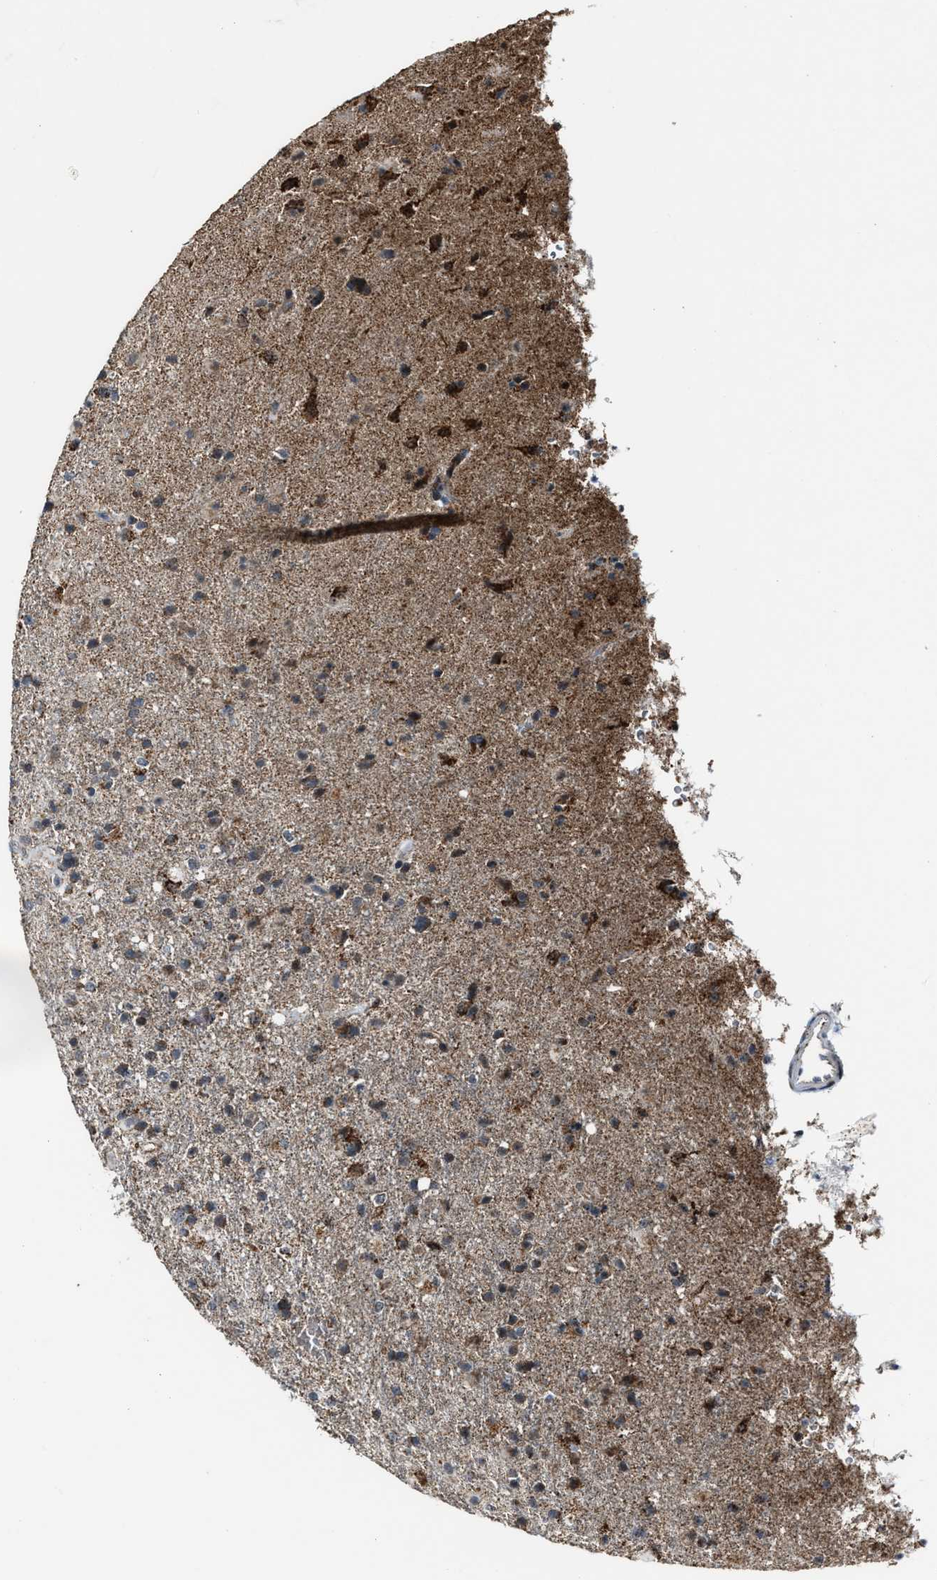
{"staining": {"intensity": "weak", "quantity": ">75%", "location": "cytoplasmic/membranous"}, "tissue": "glioma", "cell_type": "Tumor cells", "image_type": "cancer", "snomed": [{"axis": "morphology", "description": "Glioma, malignant, Low grade"}, {"axis": "topography", "description": "Brain"}], "caption": "A low amount of weak cytoplasmic/membranous expression is identified in about >75% of tumor cells in malignant low-grade glioma tissue. The staining was performed using DAB, with brown indicating positive protein expression. Nuclei are stained blue with hematoxylin.", "gene": "CHN2", "patient": {"sex": "male", "age": 65}}